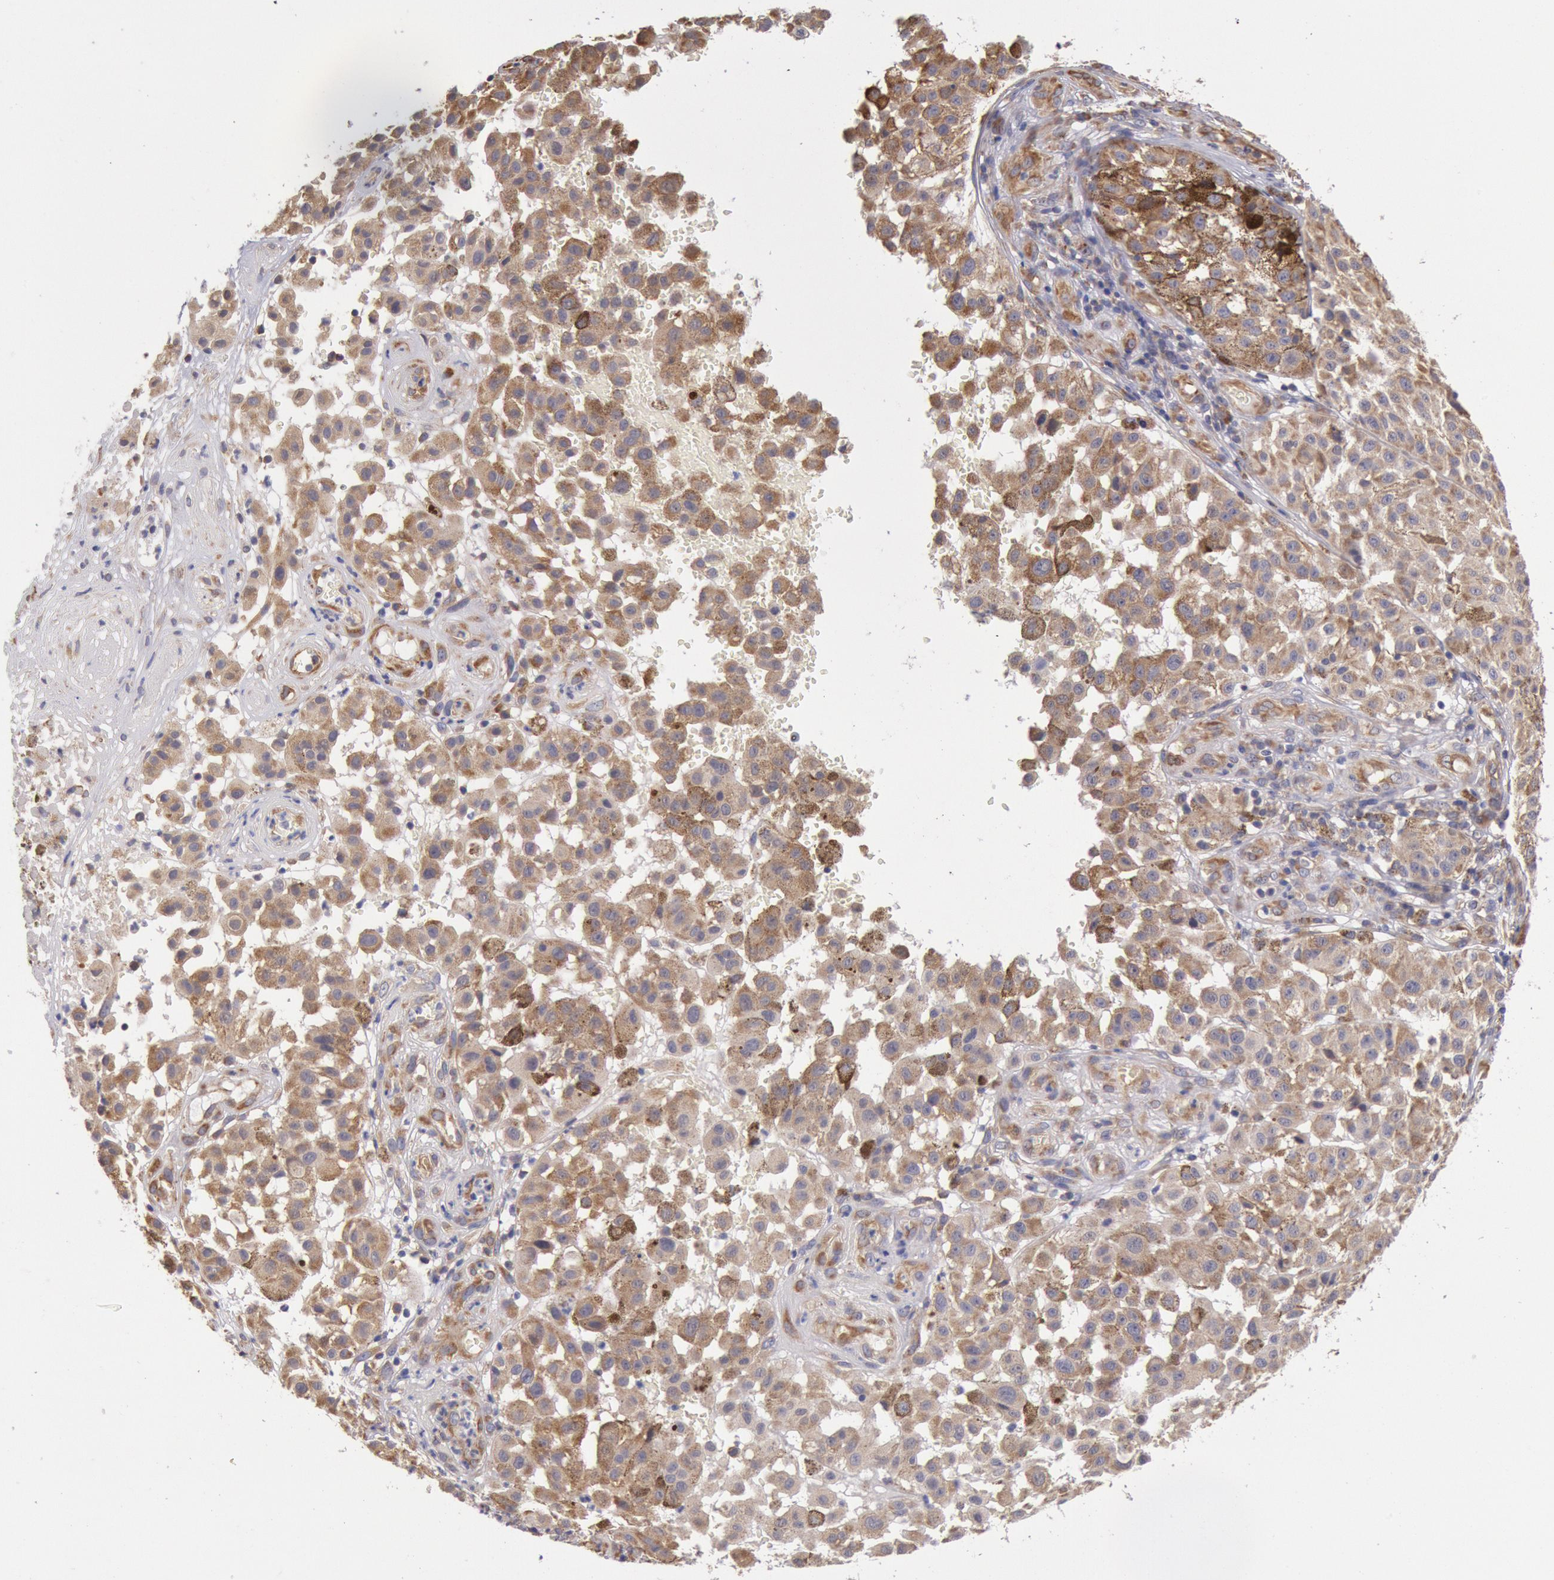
{"staining": {"intensity": "weak", "quantity": ">75%", "location": "cytoplasmic/membranous"}, "tissue": "melanoma", "cell_type": "Tumor cells", "image_type": "cancer", "snomed": [{"axis": "morphology", "description": "Malignant melanoma, NOS"}, {"axis": "topography", "description": "Skin"}], "caption": "A brown stain shows weak cytoplasmic/membranous staining of a protein in human melanoma tumor cells.", "gene": "DRG1", "patient": {"sex": "female", "age": 64}}